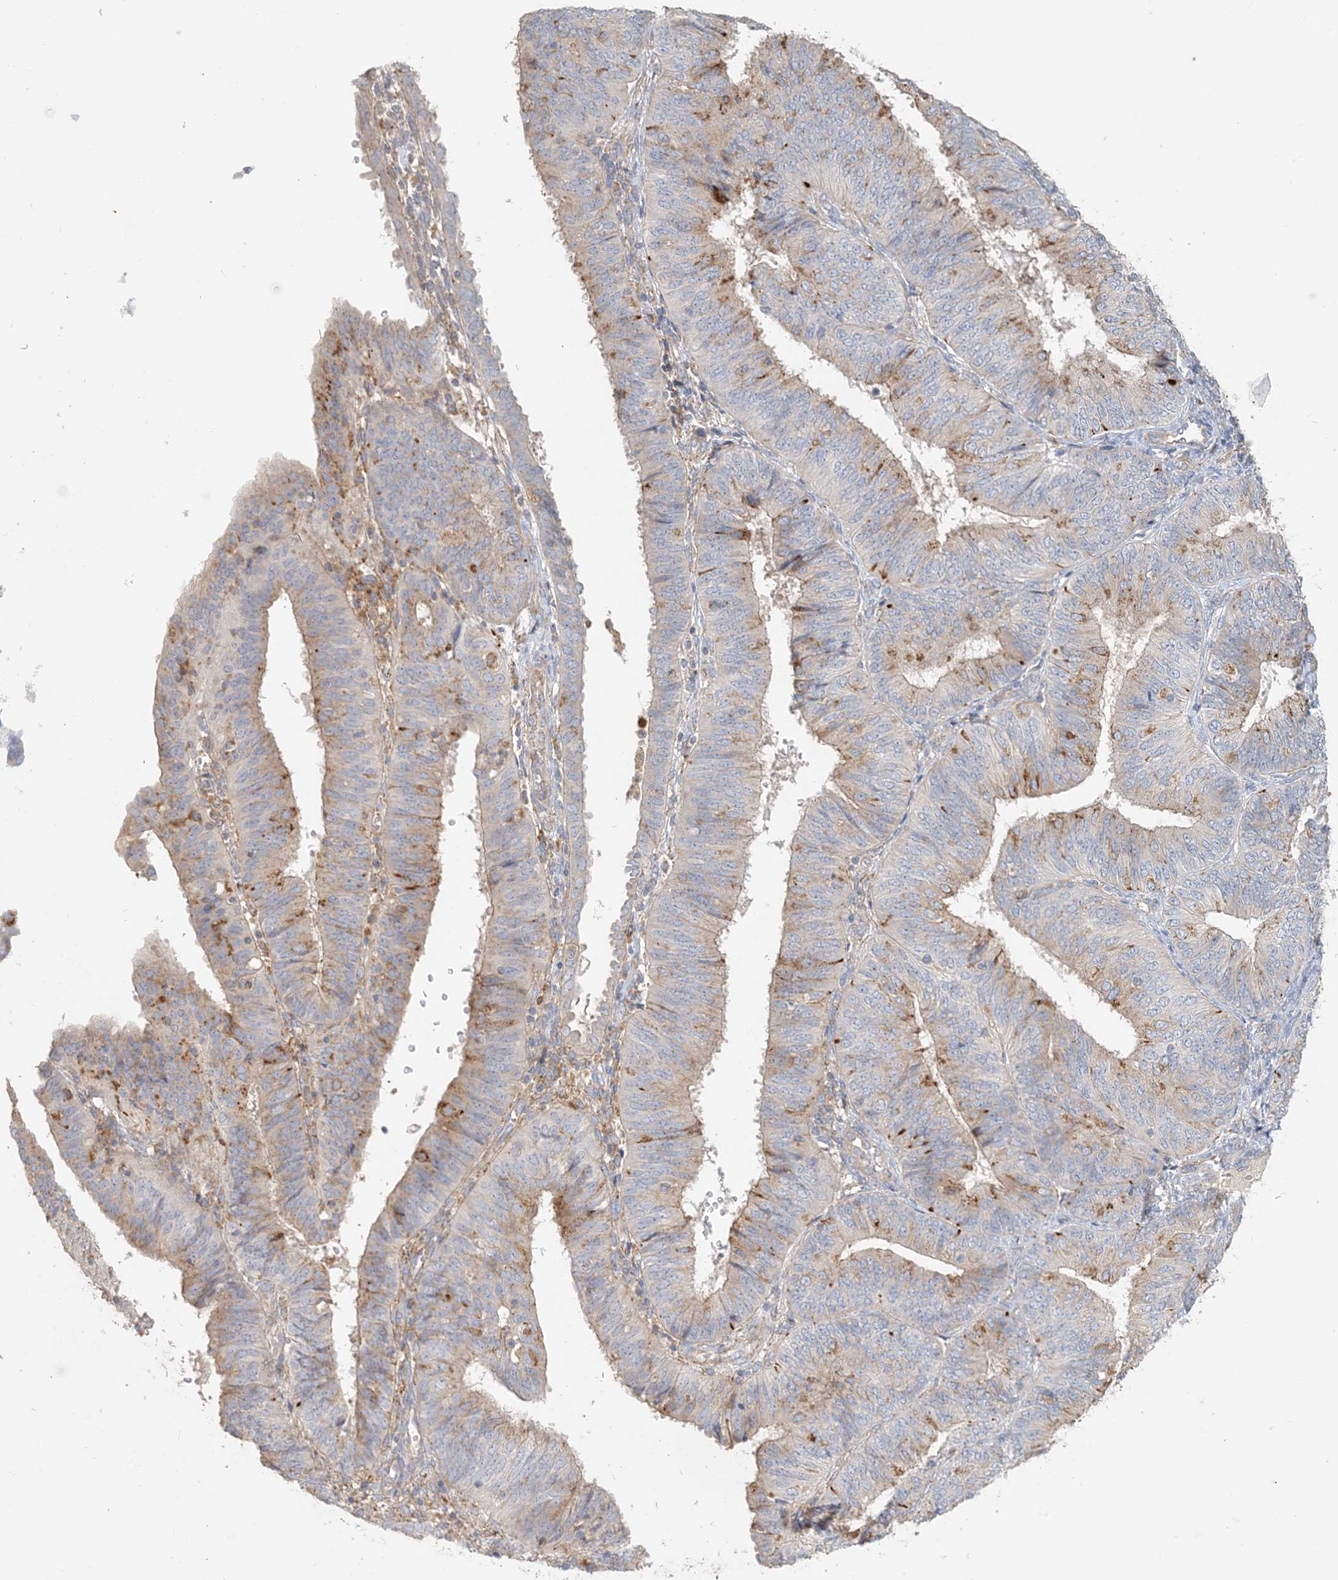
{"staining": {"intensity": "moderate", "quantity": "25%-75%", "location": "cytoplasmic/membranous"}, "tissue": "endometrial cancer", "cell_type": "Tumor cells", "image_type": "cancer", "snomed": [{"axis": "morphology", "description": "Adenocarcinoma, NOS"}, {"axis": "topography", "description": "Endometrium"}], "caption": "Human adenocarcinoma (endometrial) stained for a protein (brown) reveals moderate cytoplasmic/membranous positive expression in about 25%-75% of tumor cells.", "gene": "SPPL2A", "patient": {"sex": "female", "age": 58}}